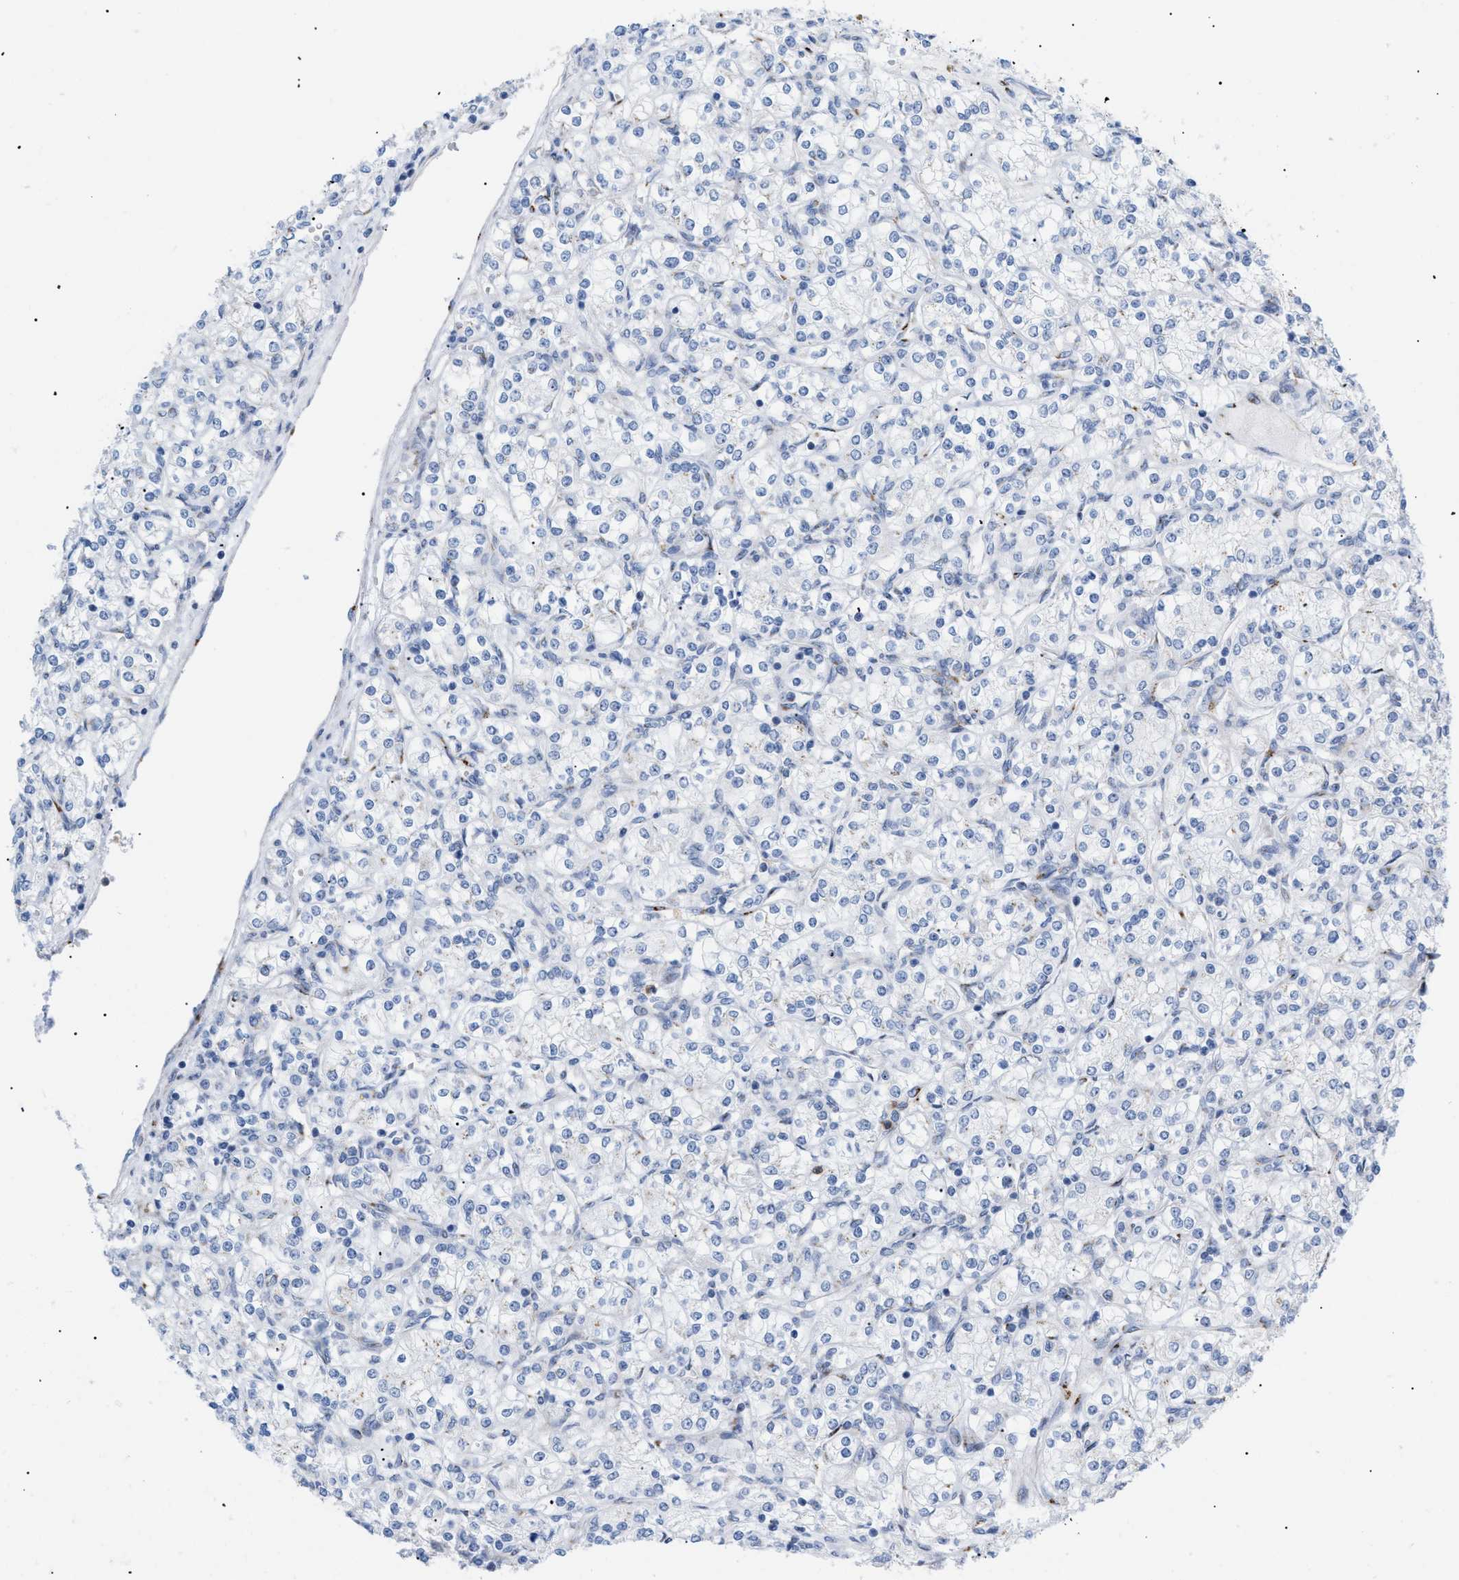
{"staining": {"intensity": "negative", "quantity": "none", "location": "none"}, "tissue": "renal cancer", "cell_type": "Tumor cells", "image_type": "cancer", "snomed": [{"axis": "morphology", "description": "Adenocarcinoma, NOS"}, {"axis": "topography", "description": "Kidney"}], "caption": "Immunohistochemistry of human renal cancer displays no positivity in tumor cells. (Stains: DAB immunohistochemistry (IHC) with hematoxylin counter stain, Microscopy: brightfield microscopy at high magnification).", "gene": "TMEM17", "patient": {"sex": "male", "age": 77}}